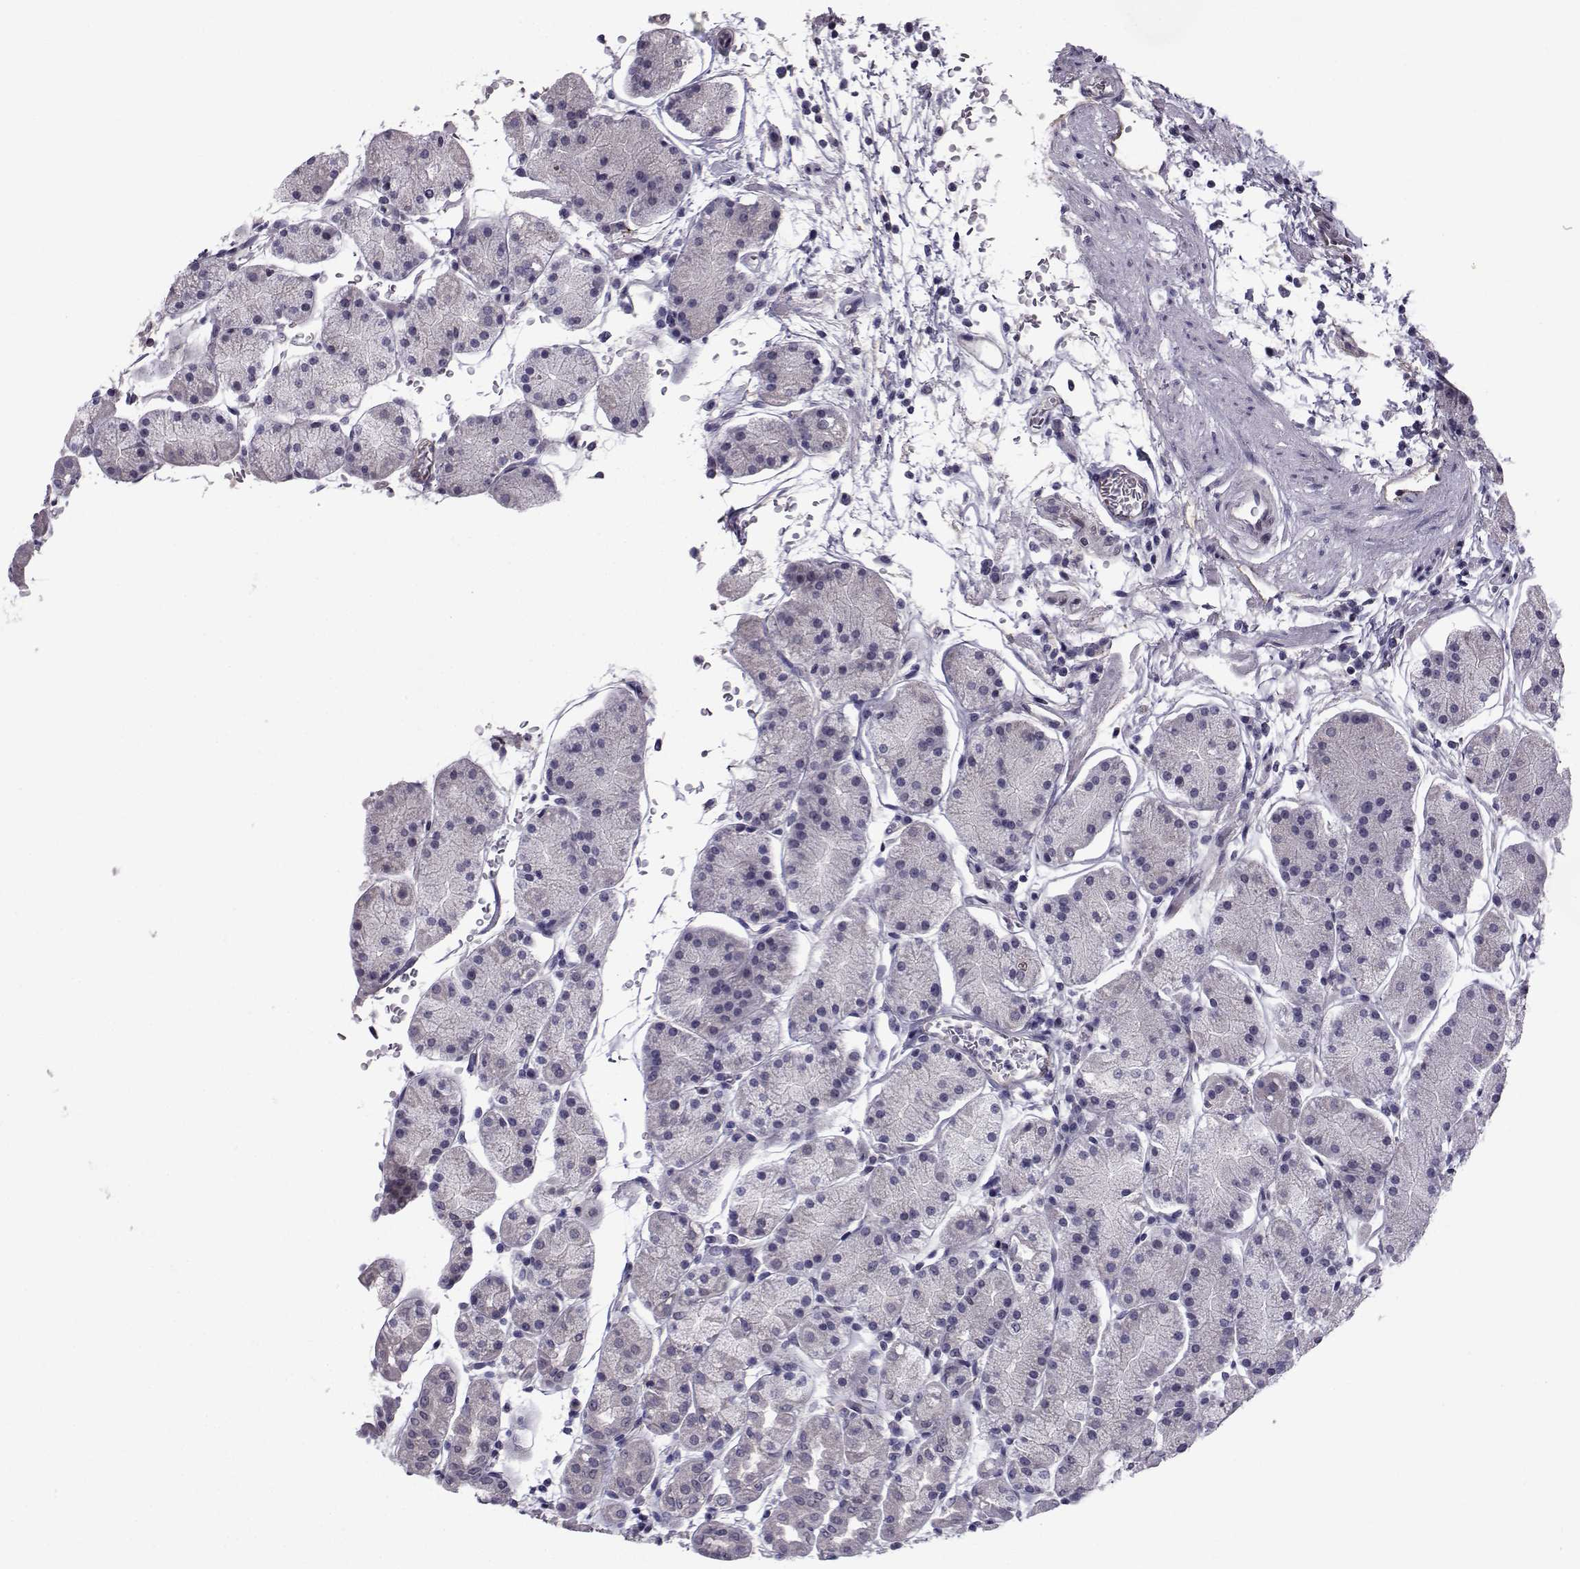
{"staining": {"intensity": "negative", "quantity": "none", "location": "none"}, "tissue": "stomach", "cell_type": "Glandular cells", "image_type": "normal", "snomed": [{"axis": "morphology", "description": "Normal tissue, NOS"}, {"axis": "topography", "description": "Stomach"}], "caption": "IHC photomicrograph of normal stomach stained for a protein (brown), which shows no expression in glandular cells. (Brightfield microscopy of DAB (3,3'-diaminobenzidine) immunohistochemistry at high magnification).", "gene": "RBM24", "patient": {"sex": "male", "age": 54}}